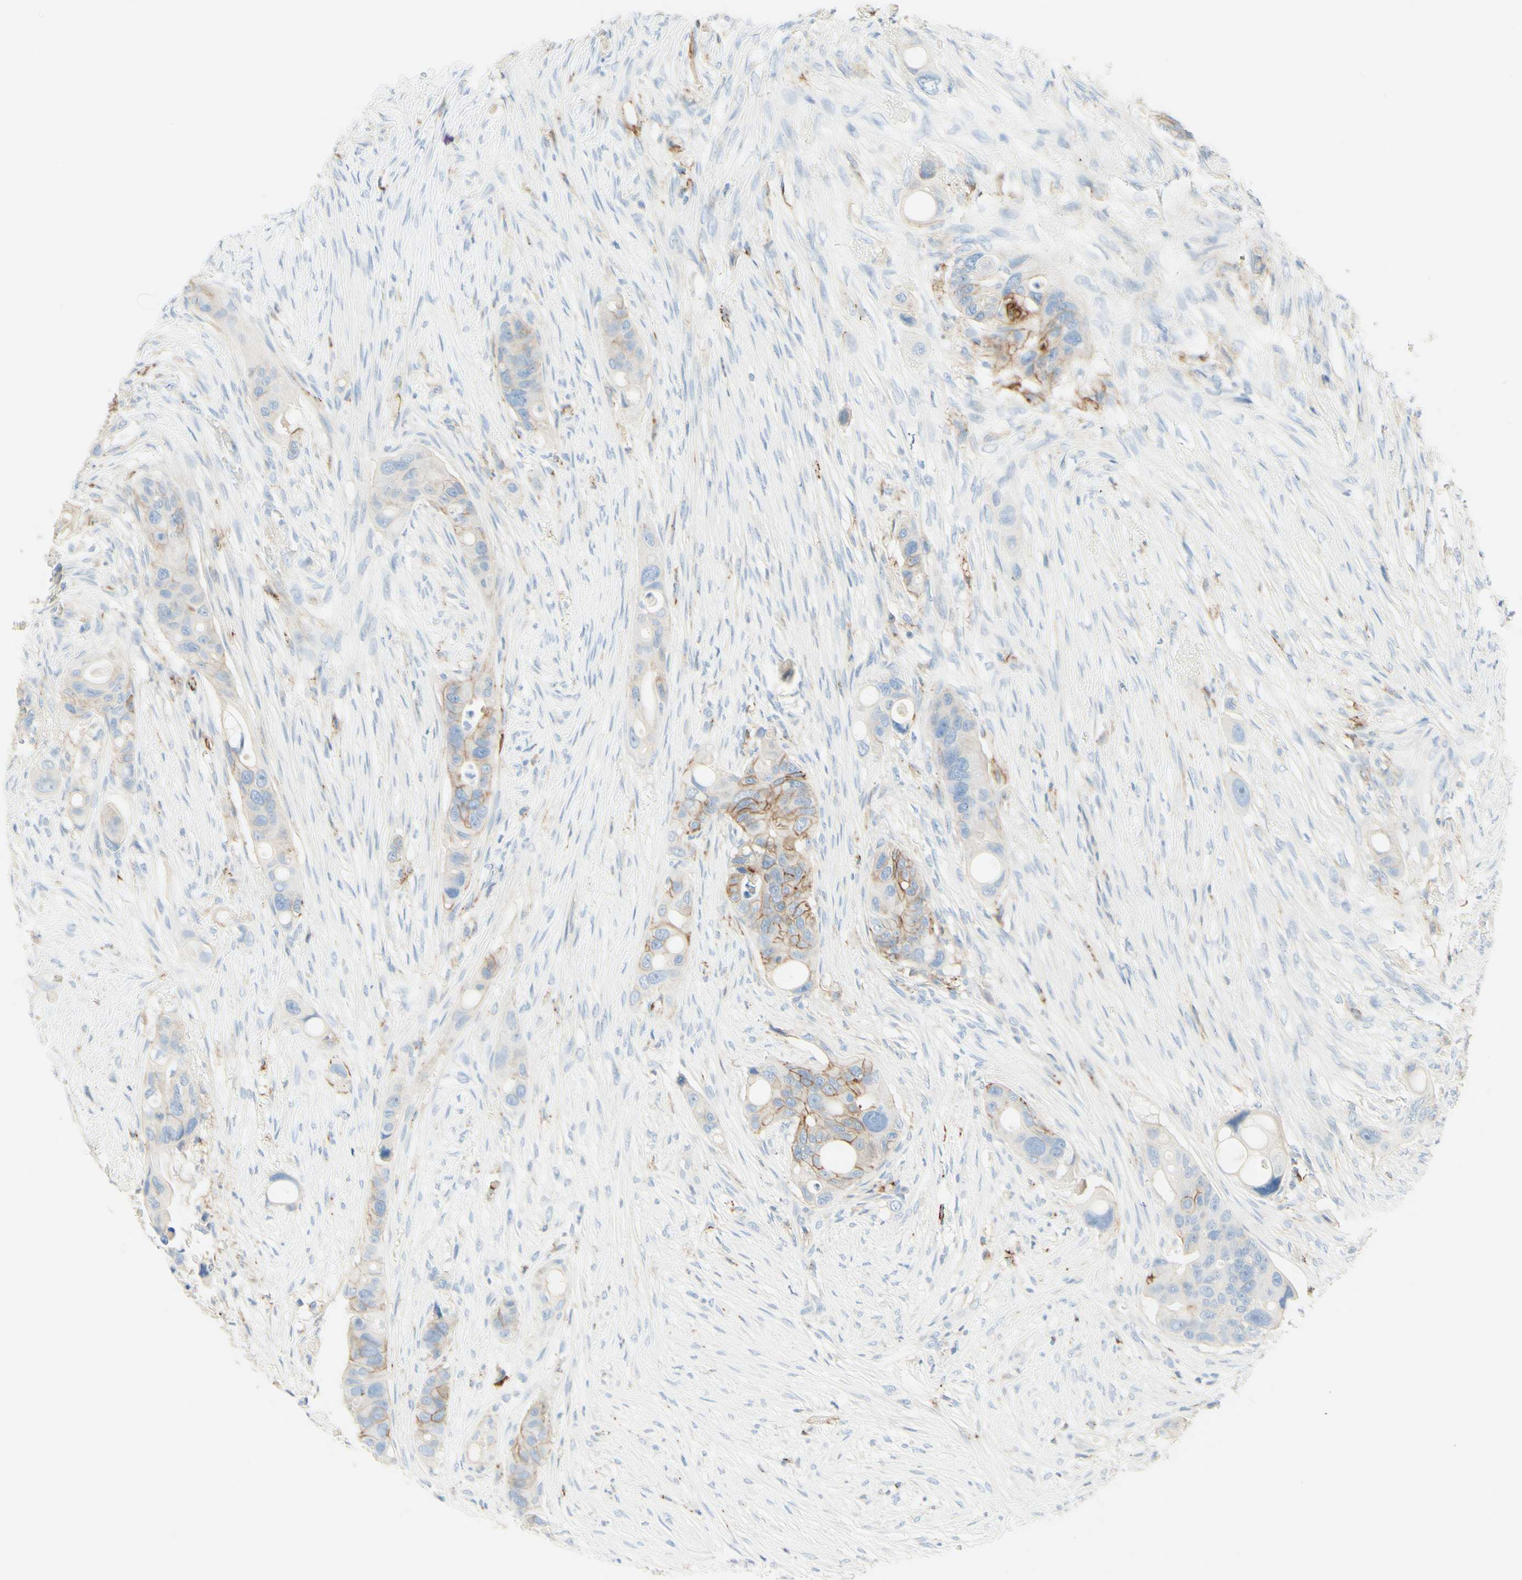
{"staining": {"intensity": "moderate", "quantity": ">75%", "location": "cytoplasmic/membranous"}, "tissue": "colorectal cancer", "cell_type": "Tumor cells", "image_type": "cancer", "snomed": [{"axis": "morphology", "description": "Adenocarcinoma, NOS"}, {"axis": "topography", "description": "Colon"}], "caption": "IHC of human colorectal adenocarcinoma exhibits medium levels of moderate cytoplasmic/membranous positivity in about >75% of tumor cells.", "gene": "ALCAM", "patient": {"sex": "female", "age": 57}}